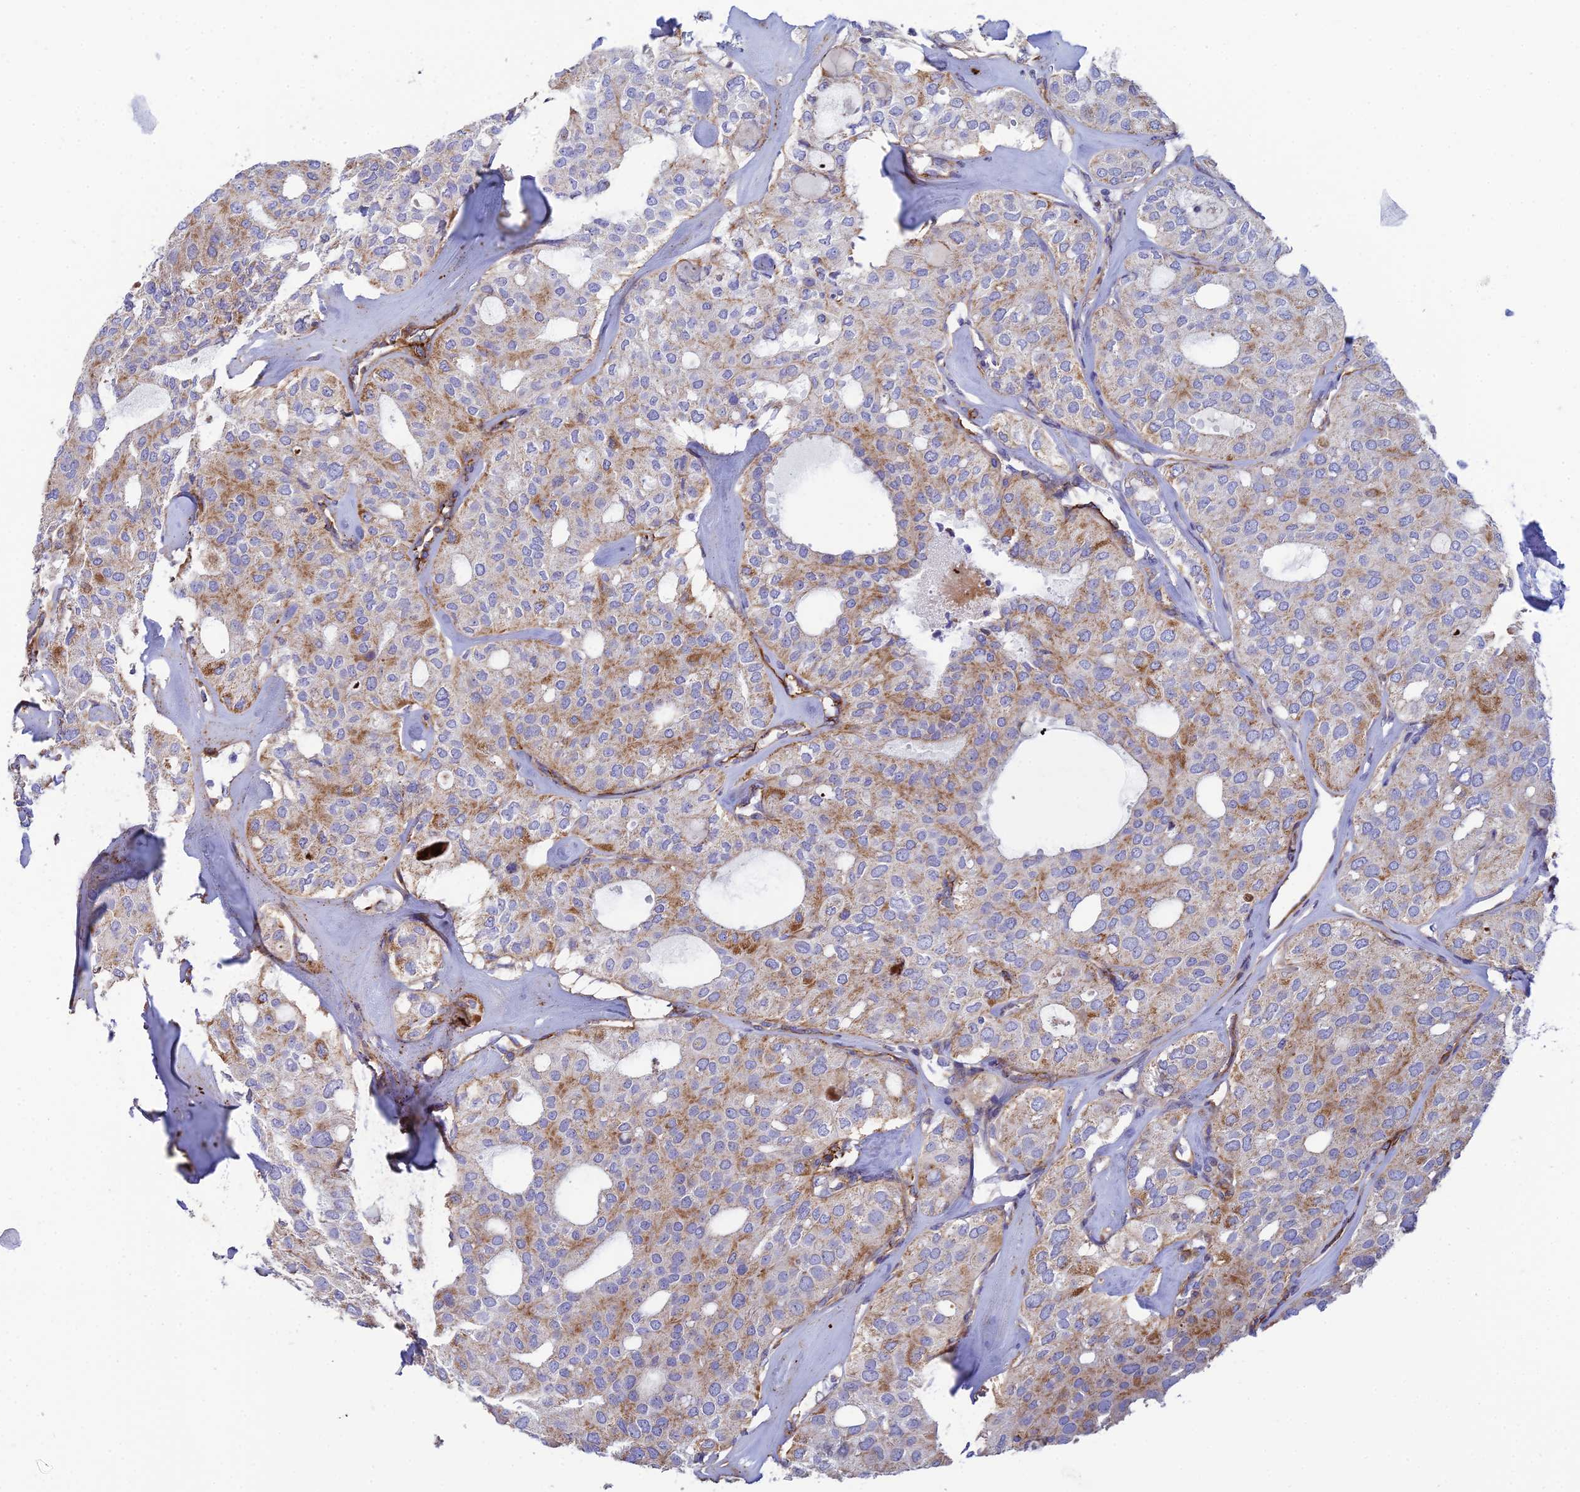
{"staining": {"intensity": "moderate", "quantity": "25%-75%", "location": "cytoplasmic/membranous"}, "tissue": "thyroid cancer", "cell_type": "Tumor cells", "image_type": "cancer", "snomed": [{"axis": "morphology", "description": "Follicular adenoma carcinoma, NOS"}, {"axis": "topography", "description": "Thyroid gland"}], "caption": "DAB immunohistochemical staining of thyroid cancer displays moderate cytoplasmic/membranous protein positivity in approximately 25%-75% of tumor cells.", "gene": "CSPG4", "patient": {"sex": "male", "age": 75}}